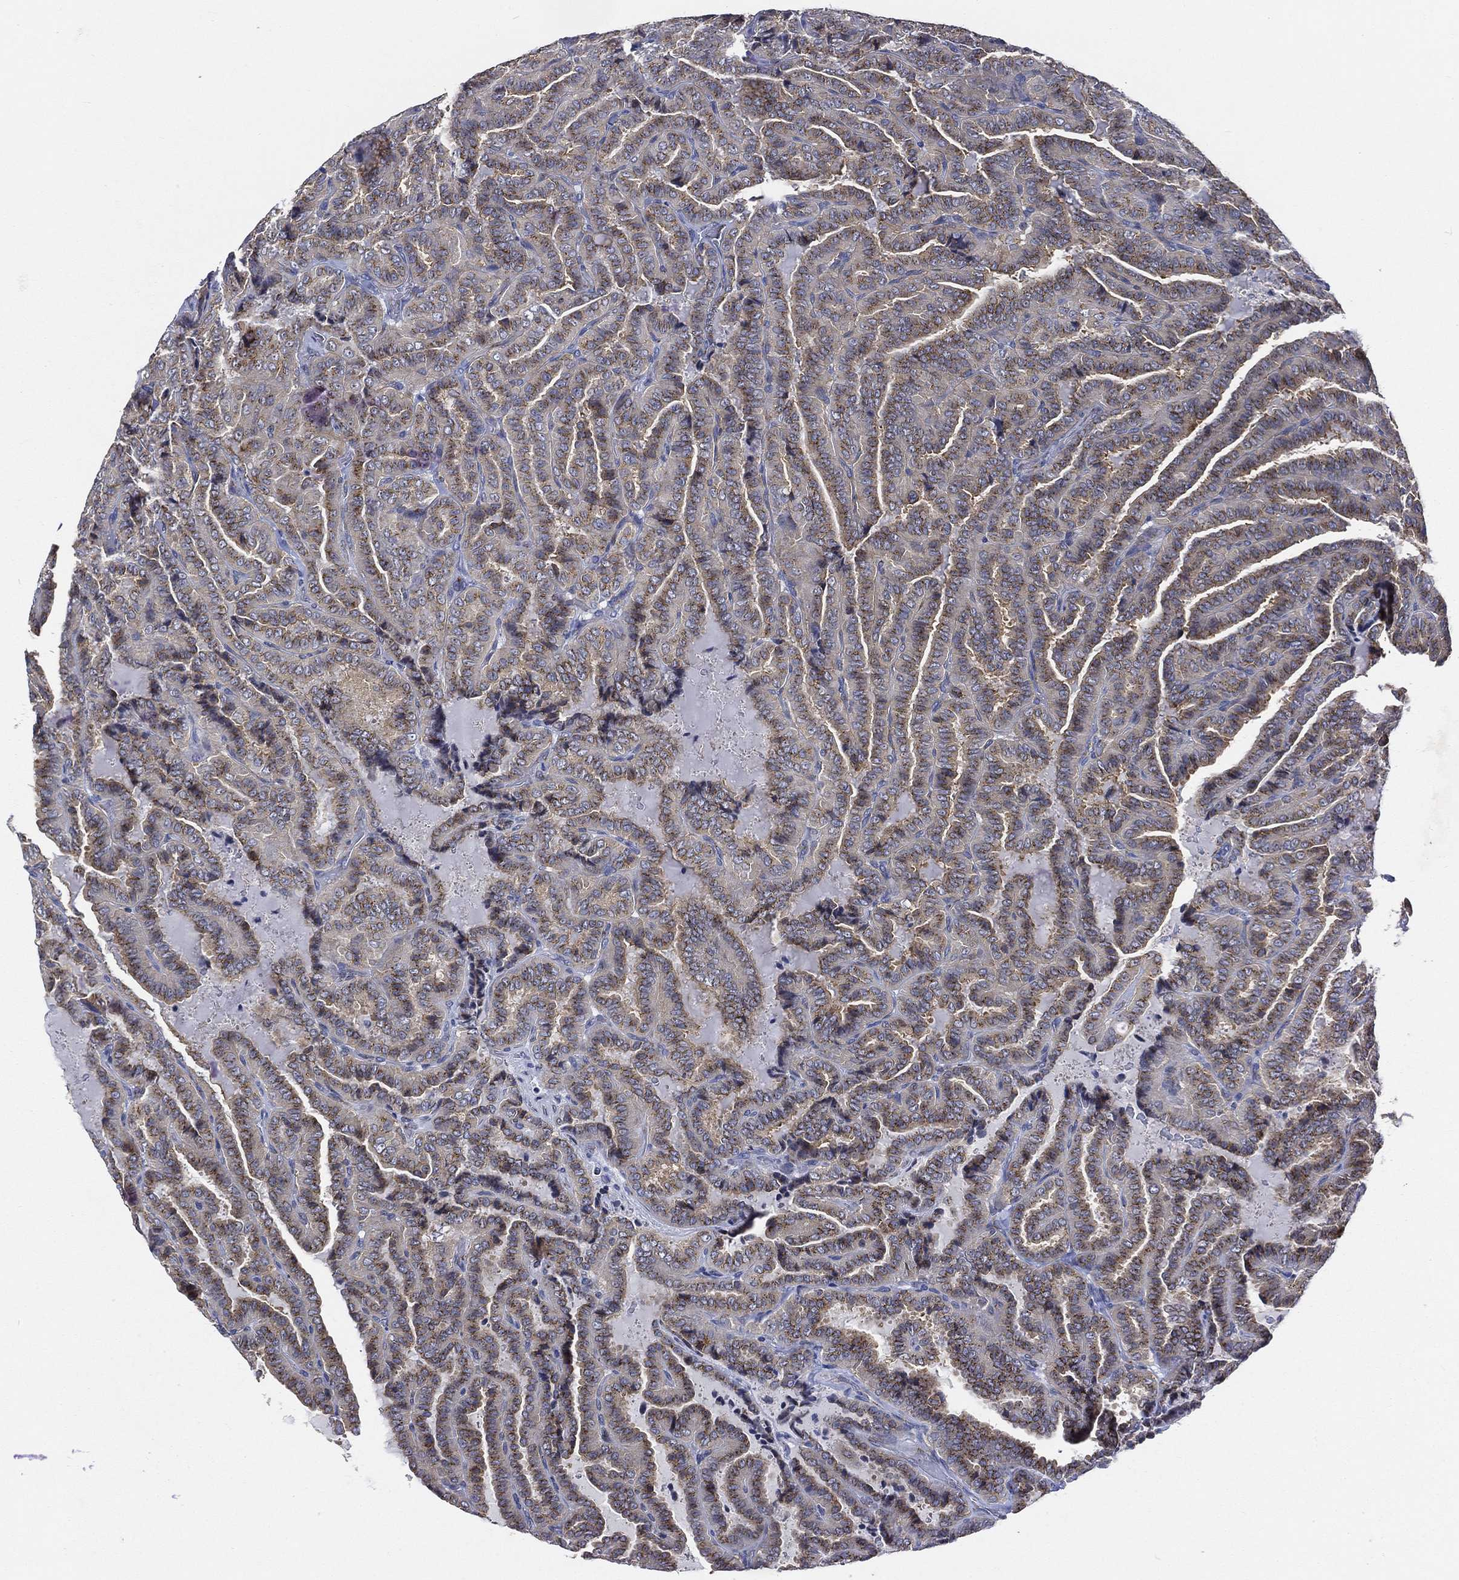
{"staining": {"intensity": "moderate", "quantity": "25%-75%", "location": "cytoplasmic/membranous"}, "tissue": "thyroid cancer", "cell_type": "Tumor cells", "image_type": "cancer", "snomed": [{"axis": "morphology", "description": "Papillary adenocarcinoma, NOS"}, {"axis": "topography", "description": "Thyroid gland"}], "caption": "Moderate cytoplasmic/membranous protein staining is present in approximately 25%-75% of tumor cells in thyroid papillary adenocarcinoma.", "gene": "TICAM1", "patient": {"sex": "female", "age": 39}}